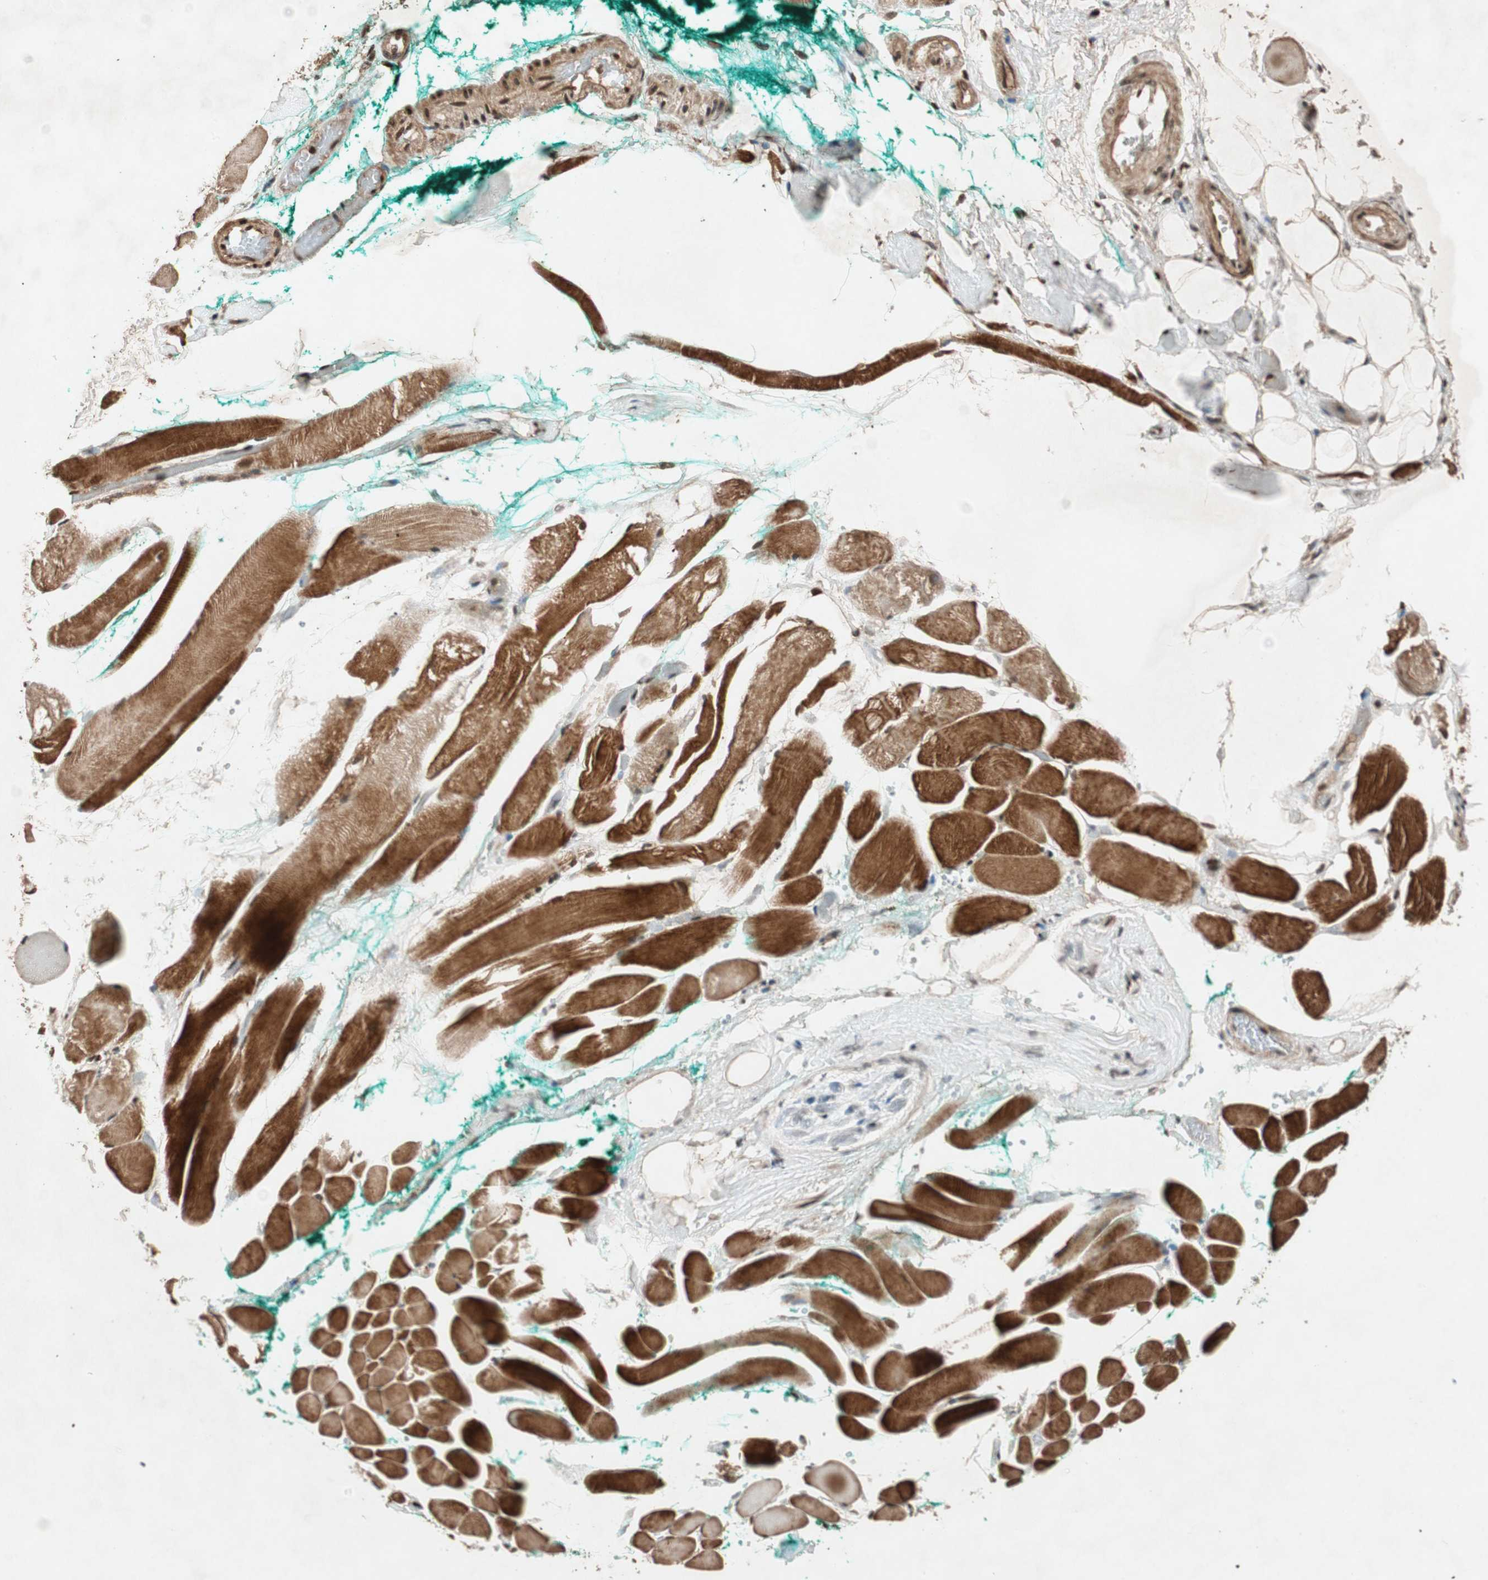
{"staining": {"intensity": "strong", "quantity": ">75%", "location": "cytoplasmic/membranous,nuclear"}, "tissue": "skeletal muscle", "cell_type": "Myocytes", "image_type": "normal", "snomed": [{"axis": "morphology", "description": "Normal tissue, NOS"}, {"axis": "topography", "description": "Skeletal muscle"}, {"axis": "topography", "description": "Peripheral nerve tissue"}], "caption": "A high amount of strong cytoplasmic/membranous,nuclear staining is identified in approximately >75% of myocytes in unremarkable skeletal muscle.", "gene": "ALKBH5", "patient": {"sex": "female", "age": 84}}